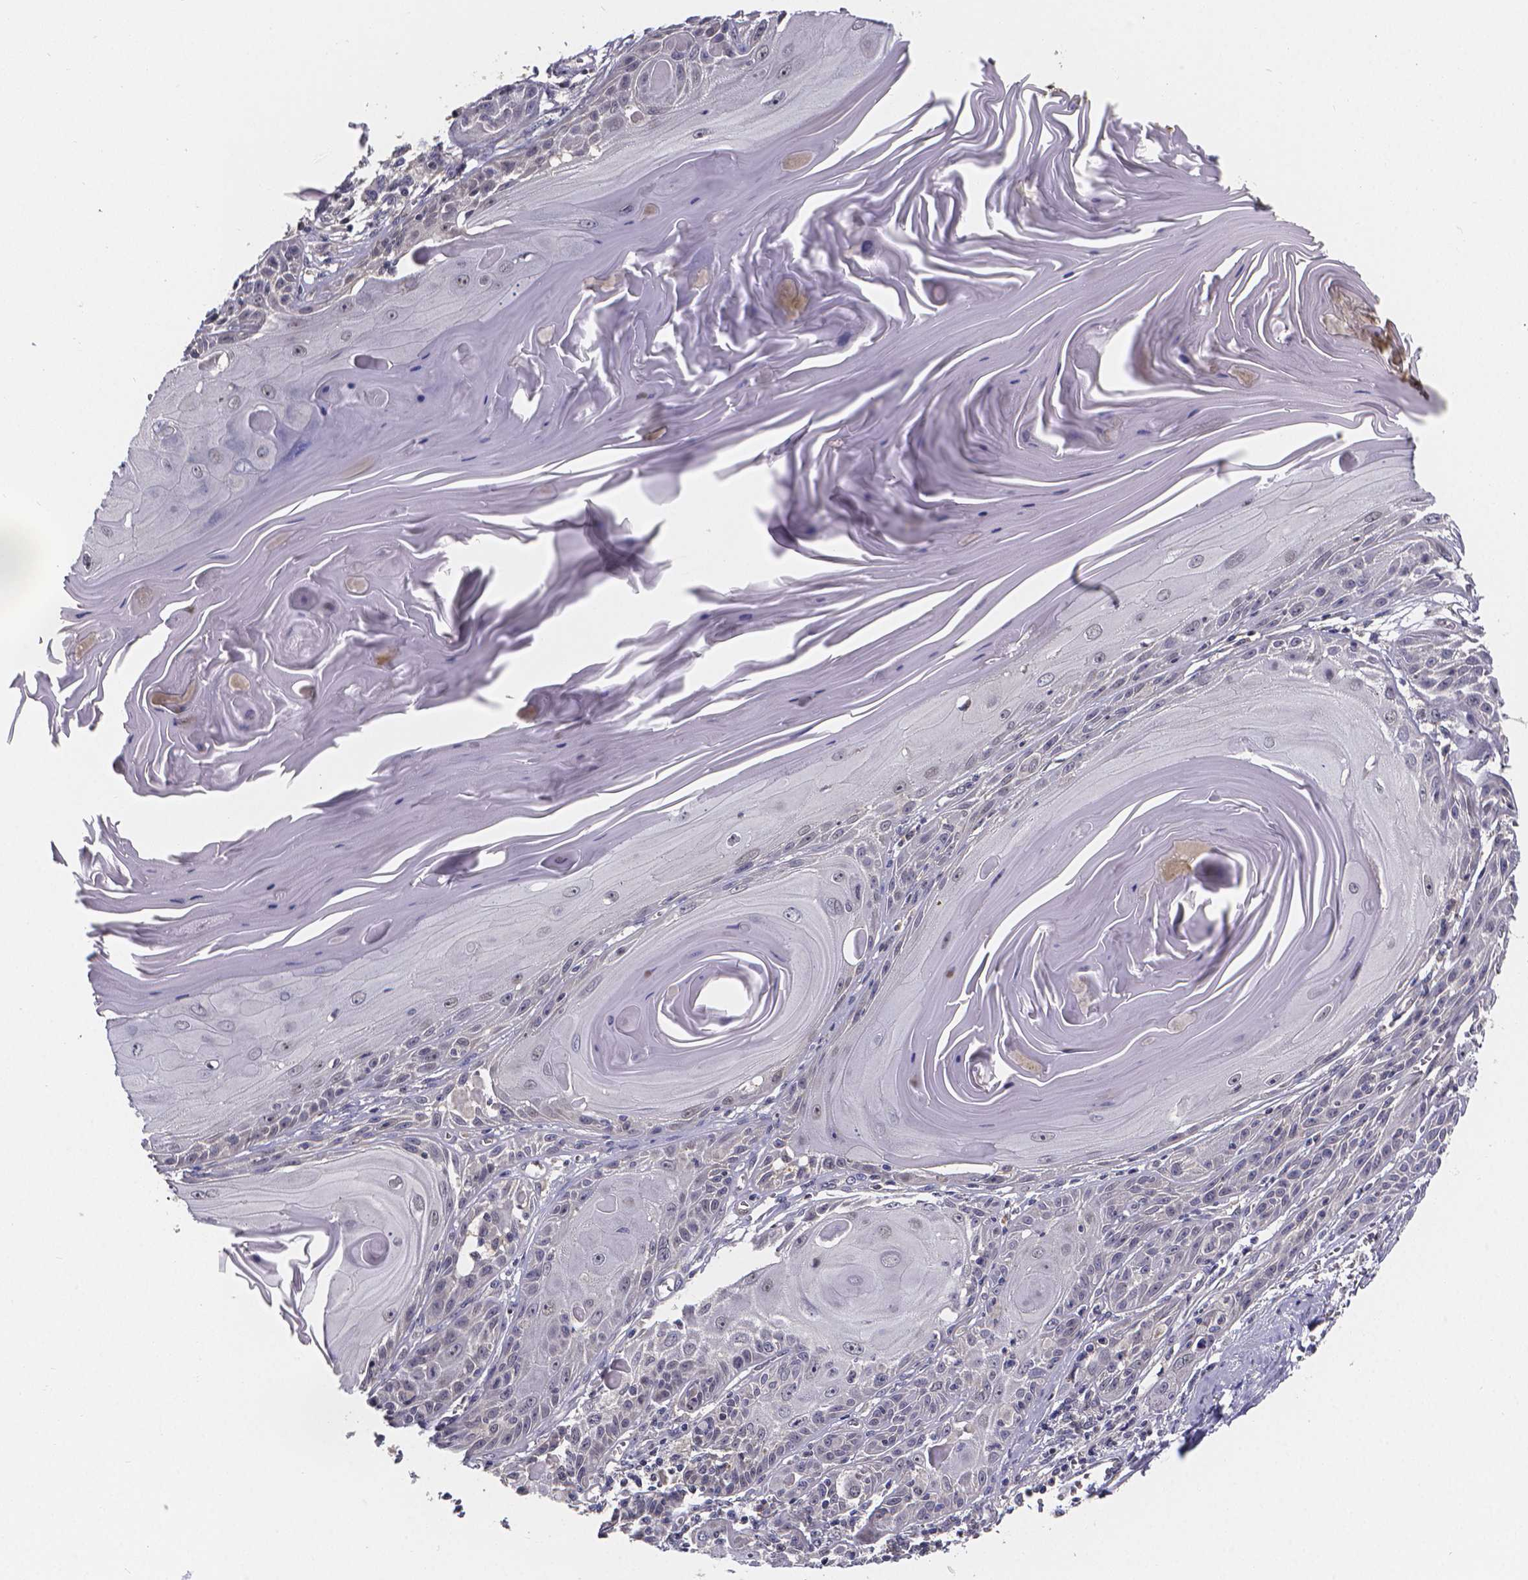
{"staining": {"intensity": "negative", "quantity": "none", "location": "none"}, "tissue": "skin cancer", "cell_type": "Tumor cells", "image_type": "cancer", "snomed": [{"axis": "morphology", "description": "Squamous cell carcinoma, NOS"}, {"axis": "topography", "description": "Skin"}, {"axis": "topography", "description": "Vulva"}], "caption": "The micrograph exhibits no staining of tumor cells in skin squamous cell carcinoma. (DAB (3,3'-diaminobenzidine) IHC visualized using brightfield microscopy, high magnification).", "gene": "PAH", "patient": {"sex": "female", "age": 85}}